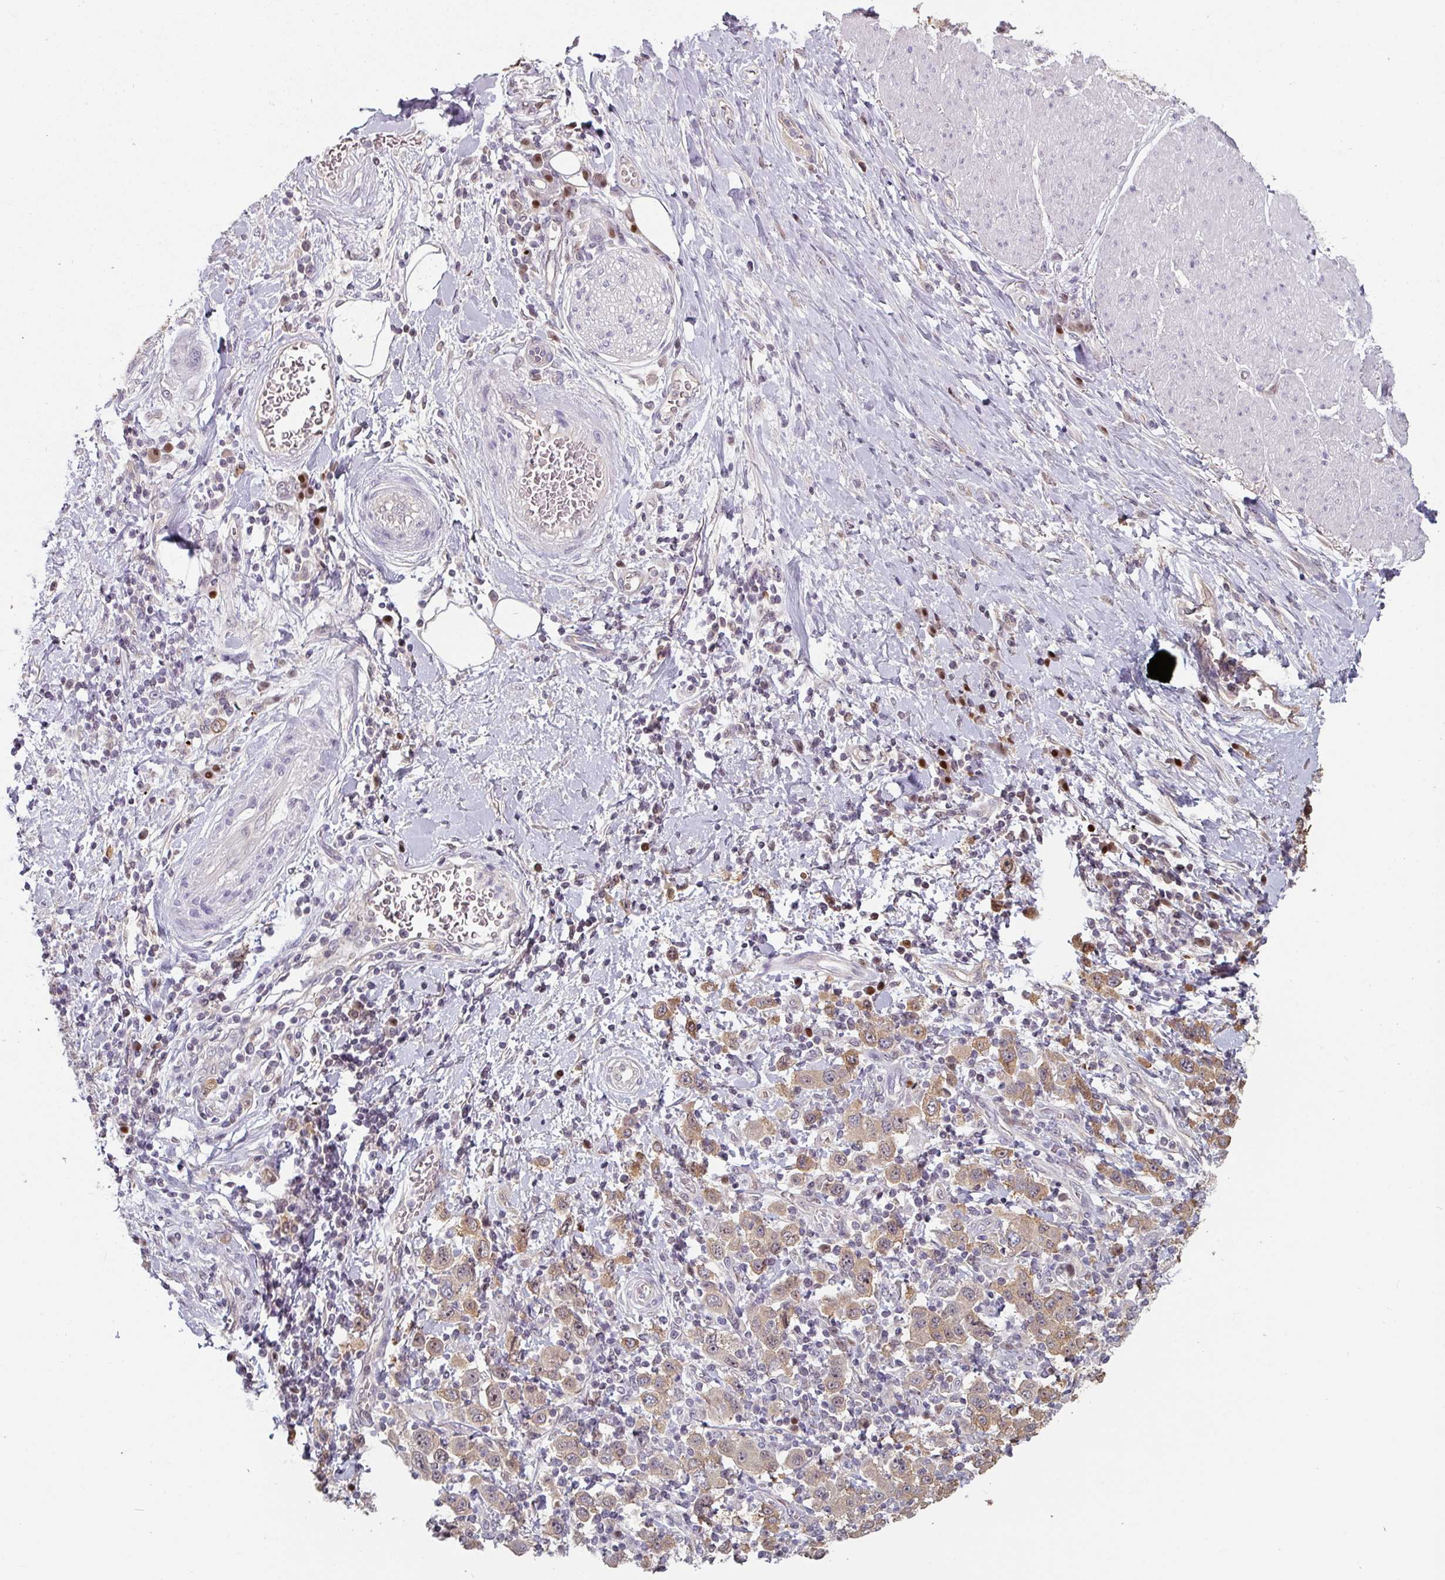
{"staining": {"intensity": "moderate", "quantity": ">75%", "location": "cytoplasmic/membranous"}, "tissue": "stomach cancer", "cell_type": "Tumor cells", "image_type": "cancer", "snomed": [{"axis": "morphology", "description": "Normal tissue, NOS"}, {"axis": "morphology", "description": "Adenocarcinoma, NOS"}, {"axis": "topography", "description": "Stomach, upper"}, {"axis": "topography", "description": "Stomach"}], "caption": "A photomicrograph of human stomach adenocarcinoma stained for a protein exhibits moderate cytoplasmic/membranous brown staining in tumor cells. (IHC, brightfield microscopy, high magnification).", "gene": "ZBTB6", "patient": {"sex": "male", "age": 59}}